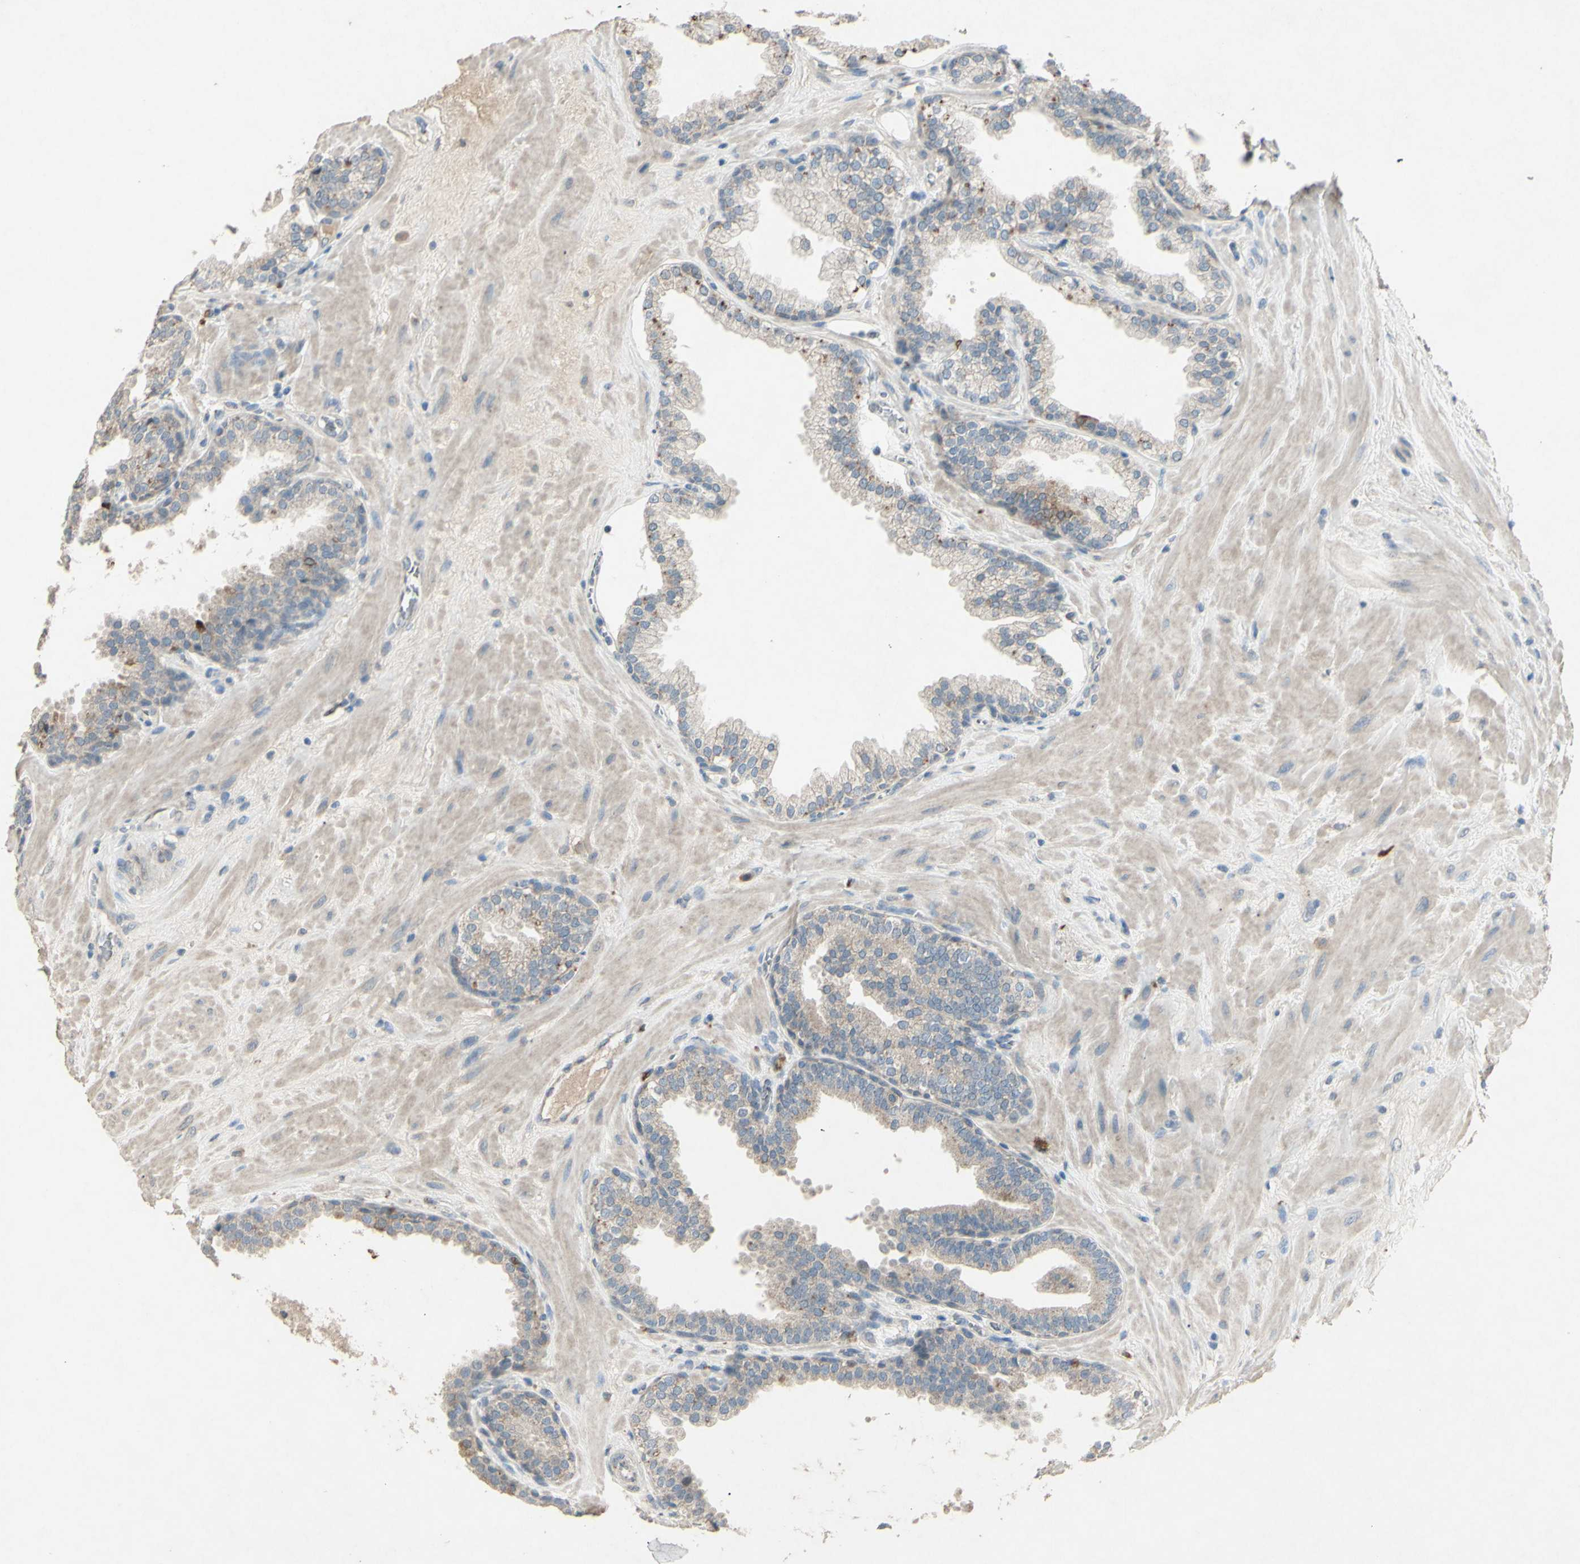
{"staining": {"intensity": "moderate", "quantity": "<25%", "location": "cytoplasmic/membranous"}, "tissue": "prostate", "cell_type": "Glandular cells", "image_type": "normal", "snomed": [{"axis": "morphology", "description": "Normal tissue, NOS"}, {"axis": "topography", "description": "Prostate"}], "caption": "Immunohistochemistry (IHC) histopathology image of benign prostate stained for a protein (brown), which shows low levels of moderate cytoplasmic/membranous staining in approximately <25% of glandular cells.", "gene": "TIMM21", "patient": {"sex": "male", "age": 51}}